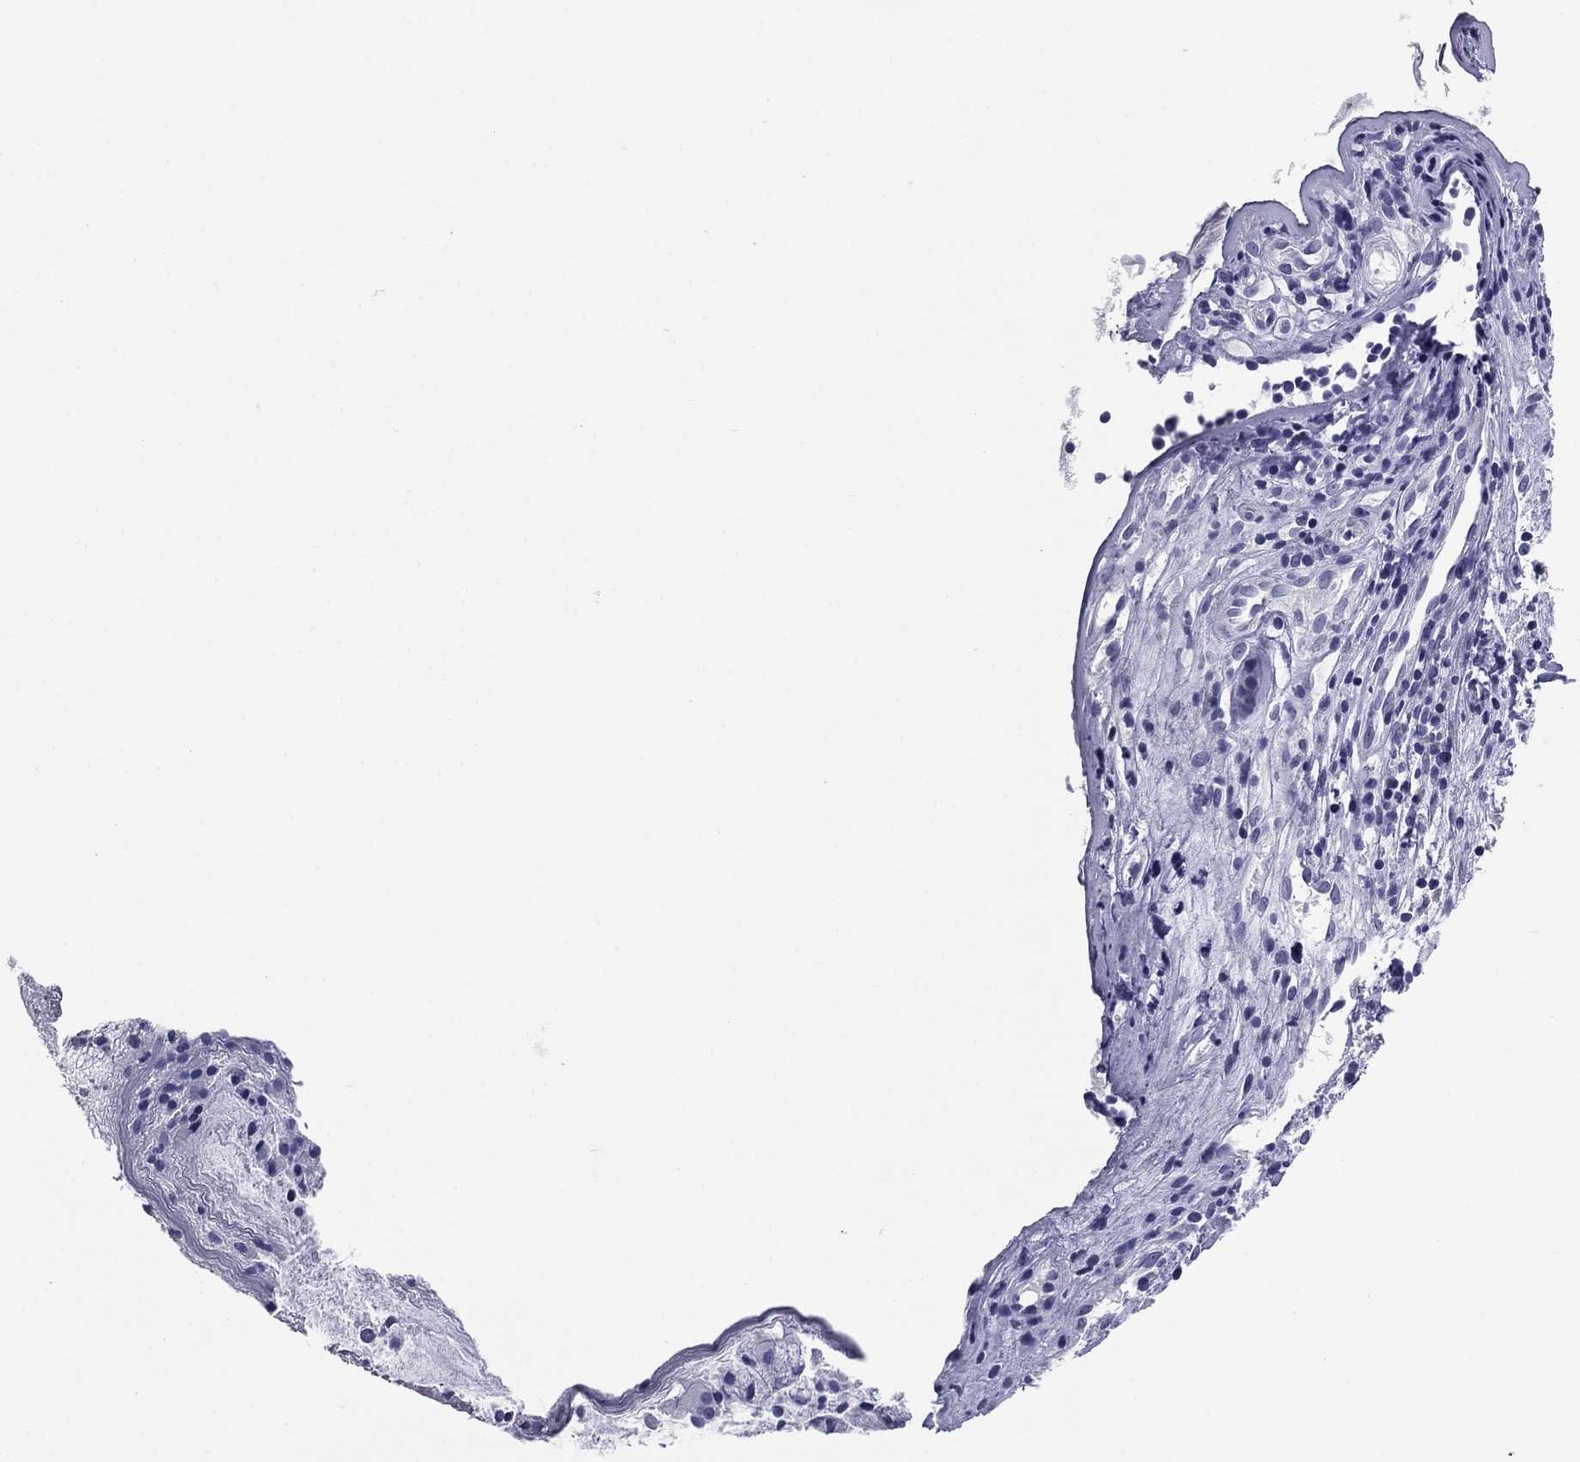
{"staining": {"intensity": "negative", "quantity": "none", "location": "none"}, "tissue": "nasopharynx", "cell_type": "Respiratory epithelial cells", "image_type": "normal", "snomed": [{"axis": "morphology", "description": "Normal tissue, NOS"}, {"axis": "topography", "description": "Nasopharynx"}], "caption": "An immunohistochemistry (IHC) photomicrograph of unremarkable nasopharynx is shown. There is no staining in respiratory epithelial cells of nasopharynx. (Brightfield microscopy of DAB IHC at high magnification).", "gene": "KCNH1", "patient": {"sex": "male", "age": 29}}